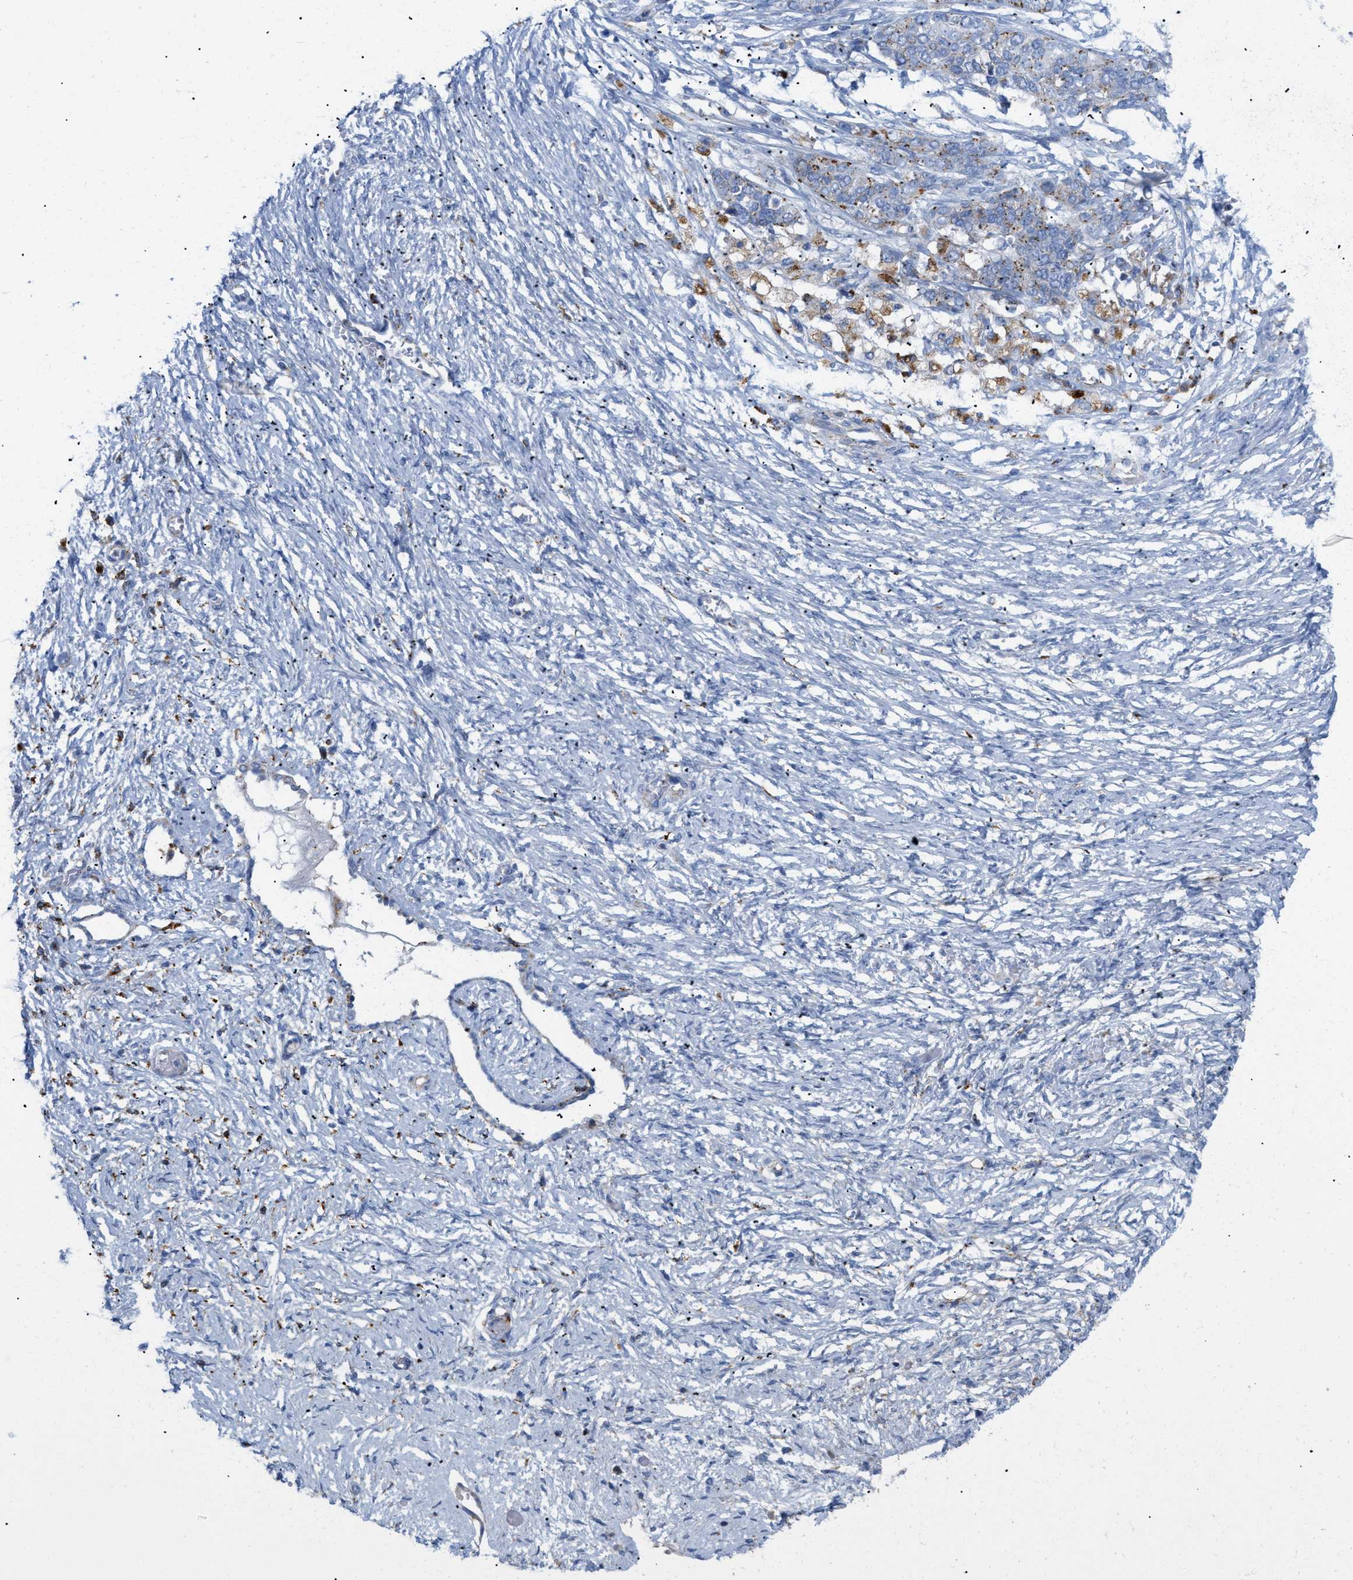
{"staining": {"intensity": "moderate", "quantity": "<25%", "location": "cytoplasmic/membranous"}, "tissue": "ovarian cancer", "cell_type": "Tumor cells", "image_type": "cancer", "snomed": [{"axis": "morphology", "description": "Cystadenocarcinoma, serous, NOS"}, {"axis": "topography", "description": "Ovary"}], "caption": "Ovarian serous cystadenocarcinoma stained with a protein marker shows moderate staining in tumor cells.", "gene": "DRAM2", "patient": {"sex": "female", "age": 44}}